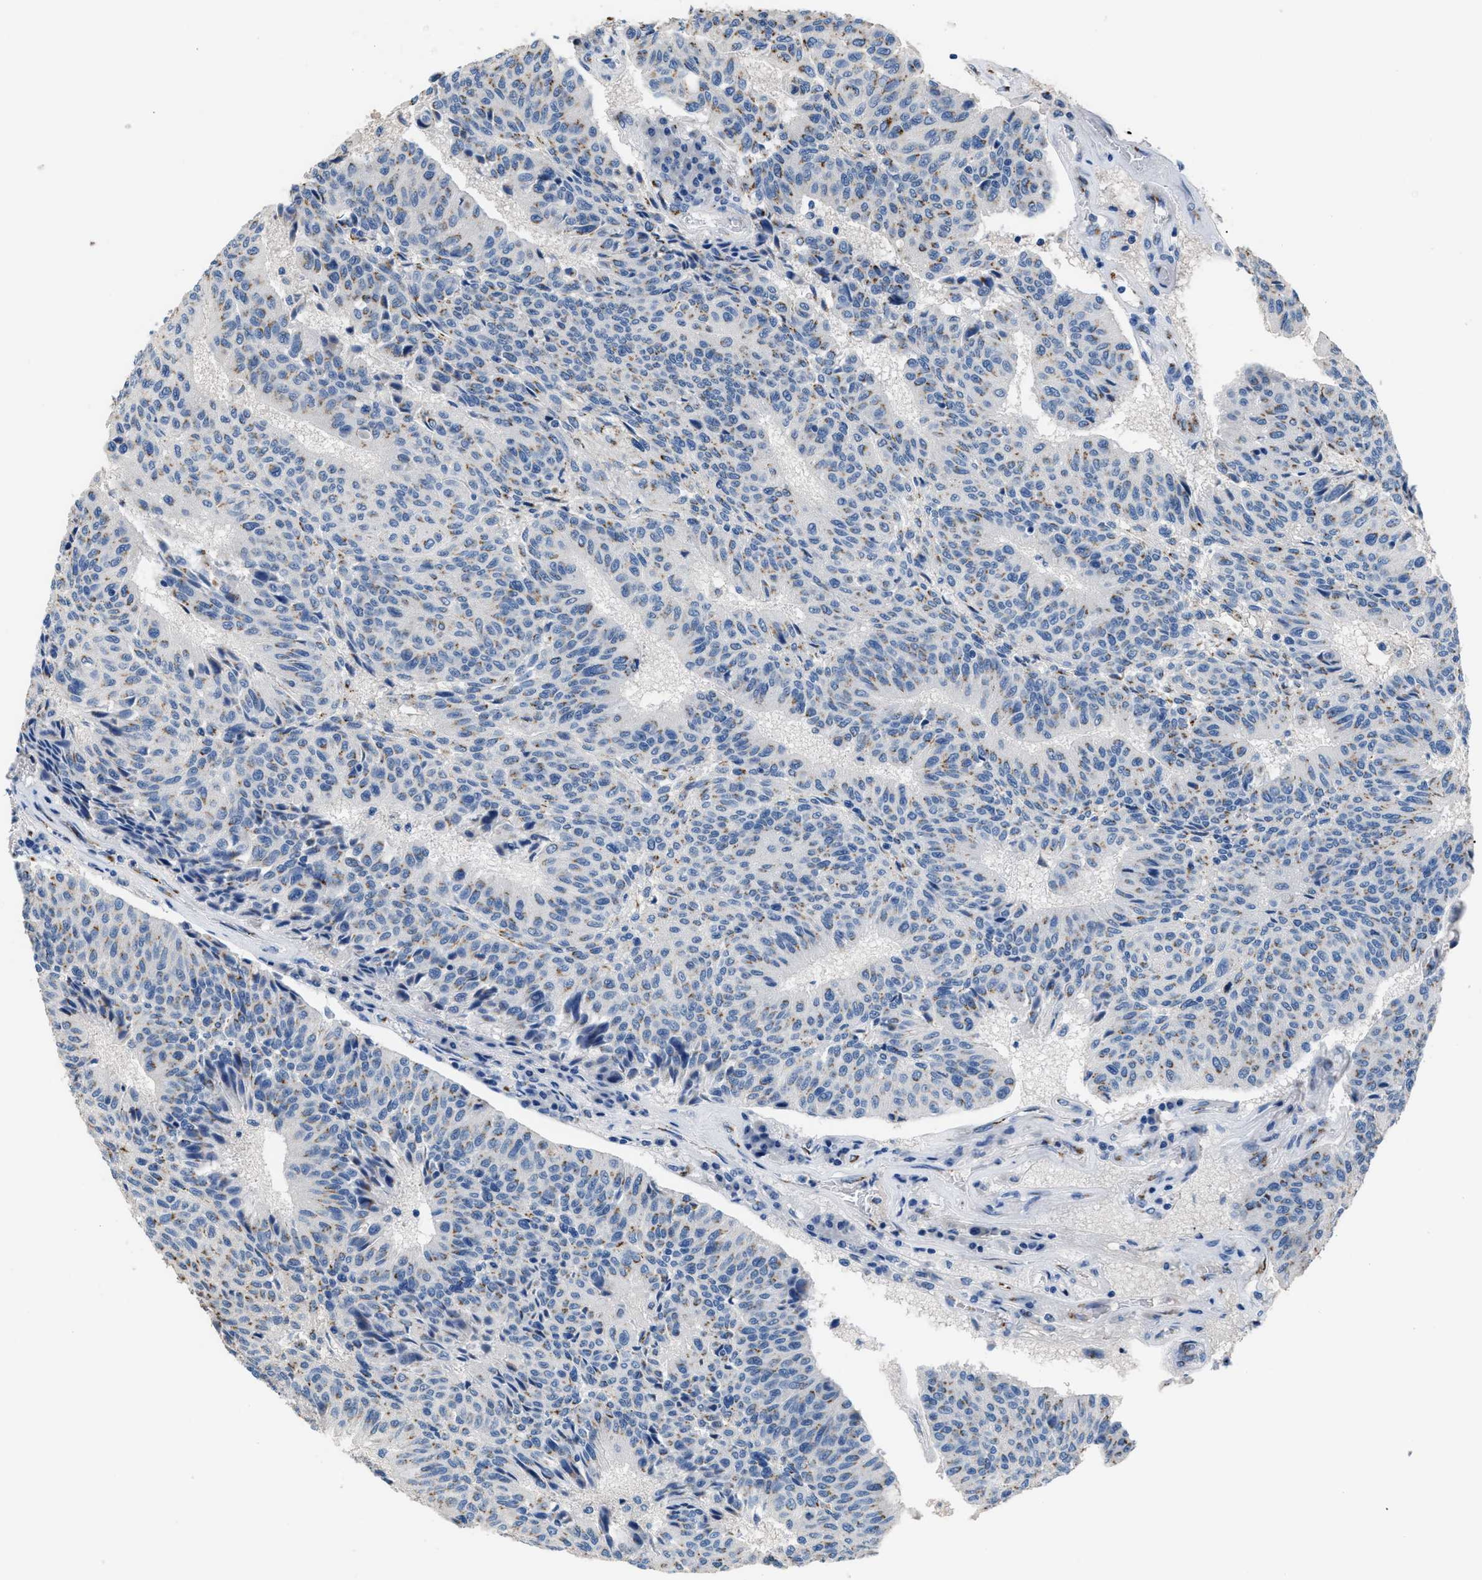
{"staining": {"intensity": "weak", "quantity": "25%-75%", "location": "cytoplasmic/membranous"}, "tissue": "urothelial cancer", "cell_type": "Tumor cells", "image_type": "cancer", "snomed": [{"axis": "morphology", "description": "Urothelial carcinoma, High grade"}, {"axis": "topography", "description": "Urinary bladder"}], "caption": "Protein positivity by IHC displays weak cytoplasmic/membranous expression in about 25%-75% of tumor cells in urothelial carcinoma (high-grade). Nuclei are stained in blue.", "gene": "GOLM1", "patient": {"sex": "male", "age": 66}}